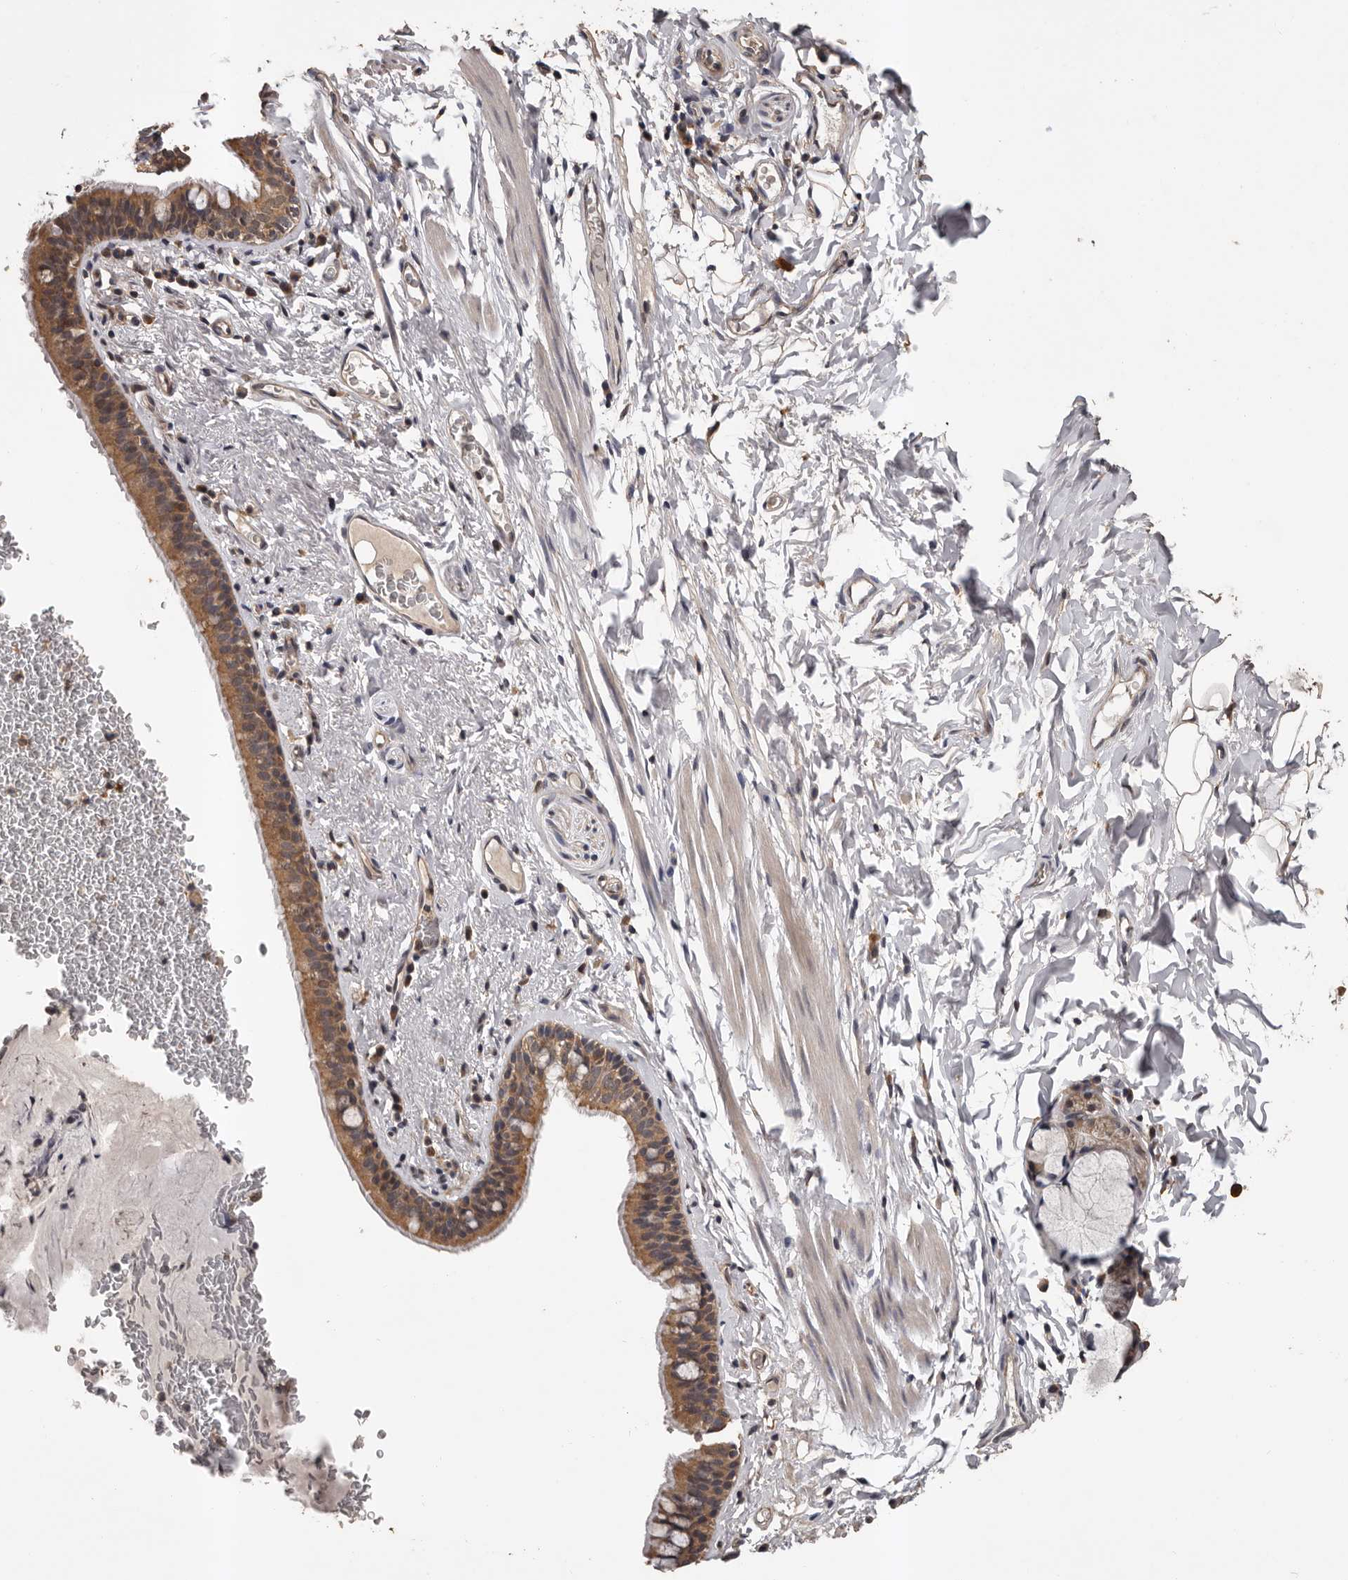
{"staining": {"intensity": "moderate", "quantity": ">75%", "location": "cytoplasmic/membranous"}, "tissue": "bronchus", "cell_type": "Respiratory epithelial cells", "image_type": "normal", "snomed": [{"axis": "morphology", "description": "Normal tissue, NOS"}, {"axis": "topography", "description": "Cartilage tissue"}, {"axis": "topography", "description": "Bronchus"}], "caption": "Protein staining by immunohistochemistry exhibits moderate cytoplasmic/membranous positivity in approximately >75% of respiratory epithelial cells in normal bronchus.", "gene": "VPS37A", "patient": {"sex": "female", "age": 36}}